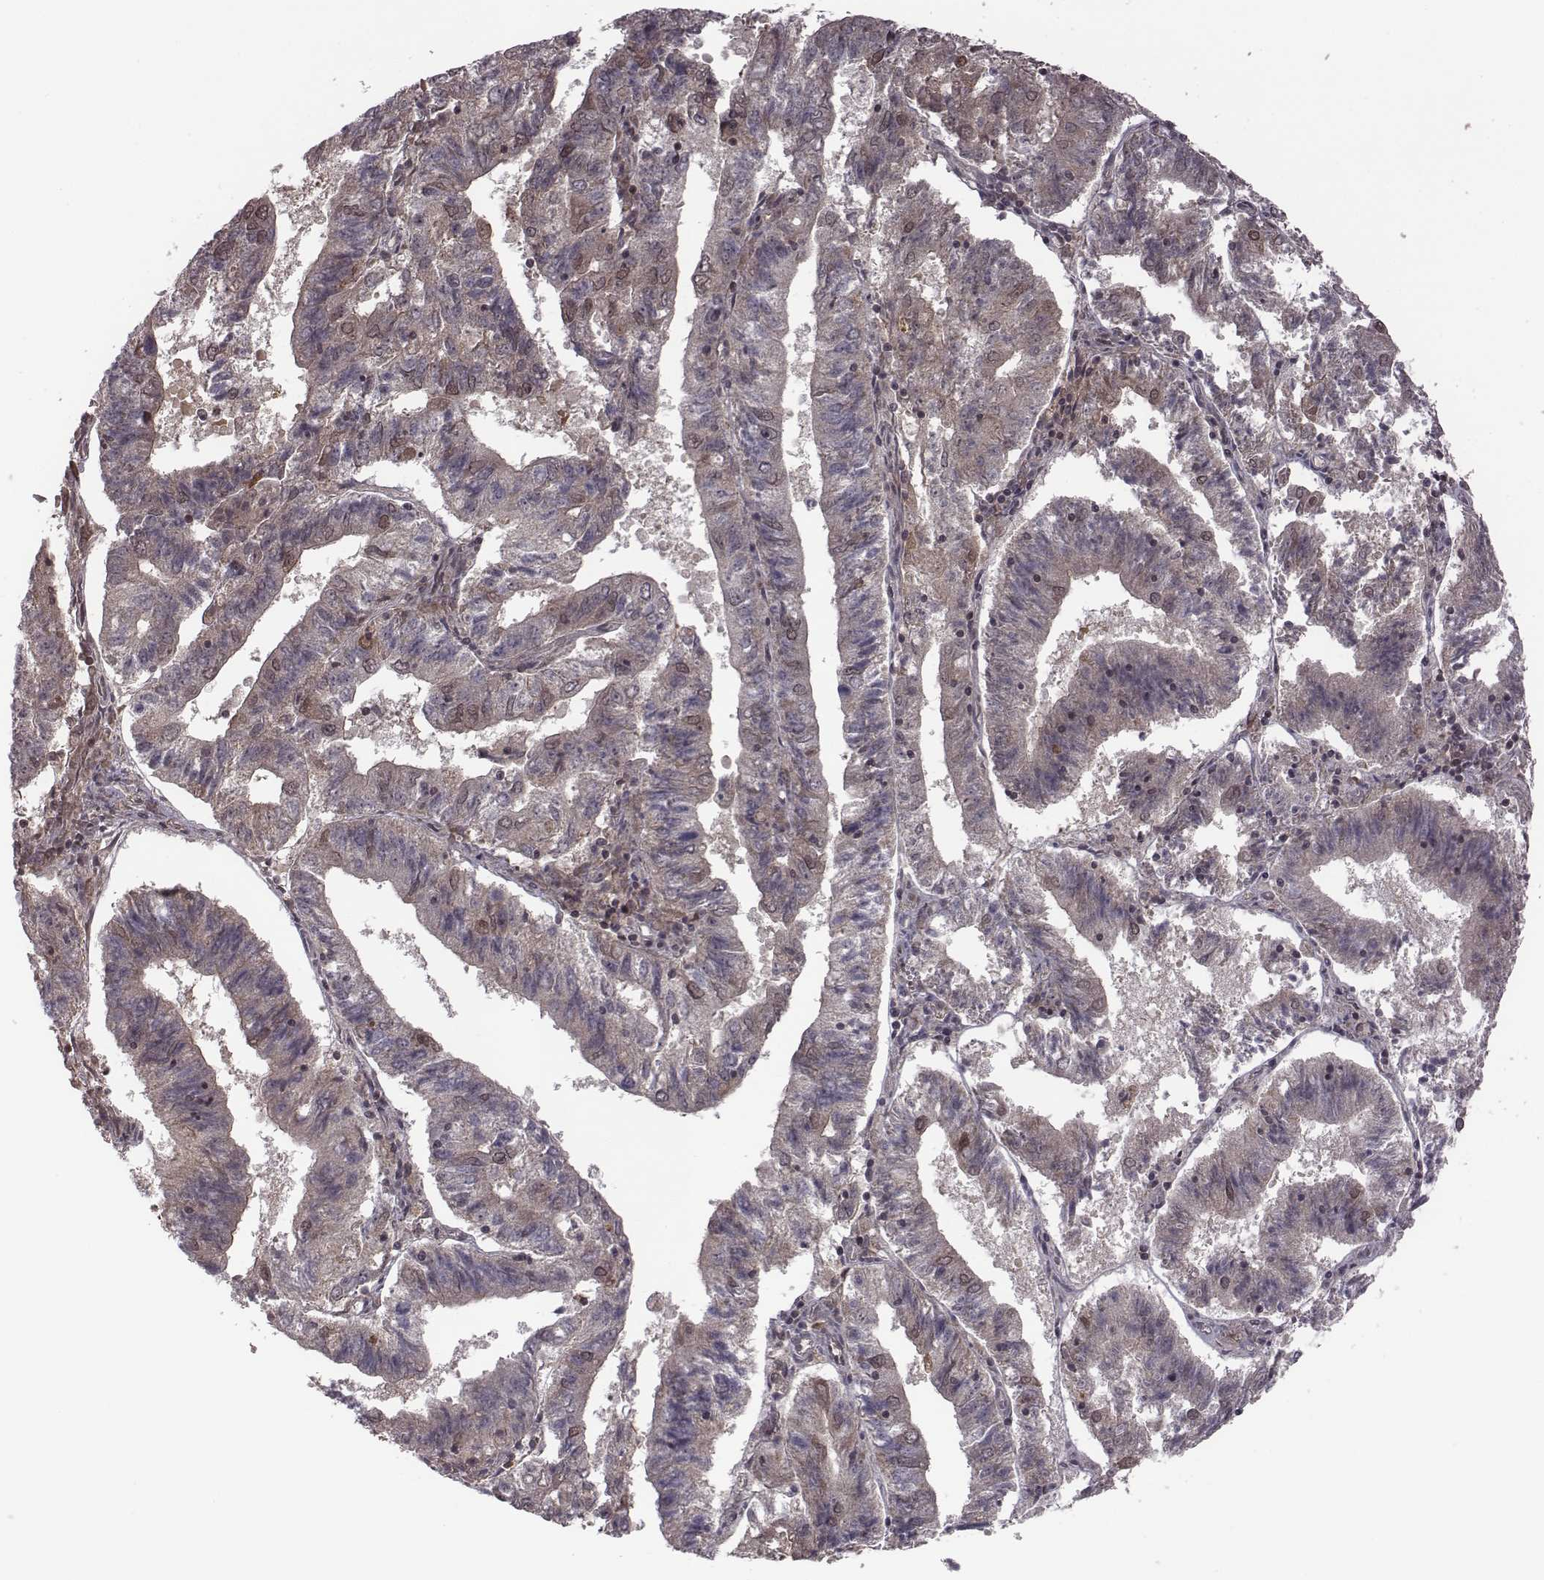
{"staining": {"intensity": "weak", "quantity": "25%-75%", "location": "cytoplasmic/membranous,nuclear"}, "tissue": "endometrial cancer", "cell_type": "Tumor cells", "image_type": "cancer", "snomed": [{"axis": "morphology", "description": "Adenocarcinoma, NOS"}, {"axis": "topography", "description": "Endometrium"}], "caption": "The micrograph displays staining of adenocarcinoma (endometrial), revealing weak cytoplasmic/membranous and nuclear protein positivity (brown color) within tumor cells. (Stains: DAB in brown, nuclei in blue, Microscopy: brightfield microscopy at high magnification).", "gene": "RPL3", "patient": {"sex": "female", "age": 82}}